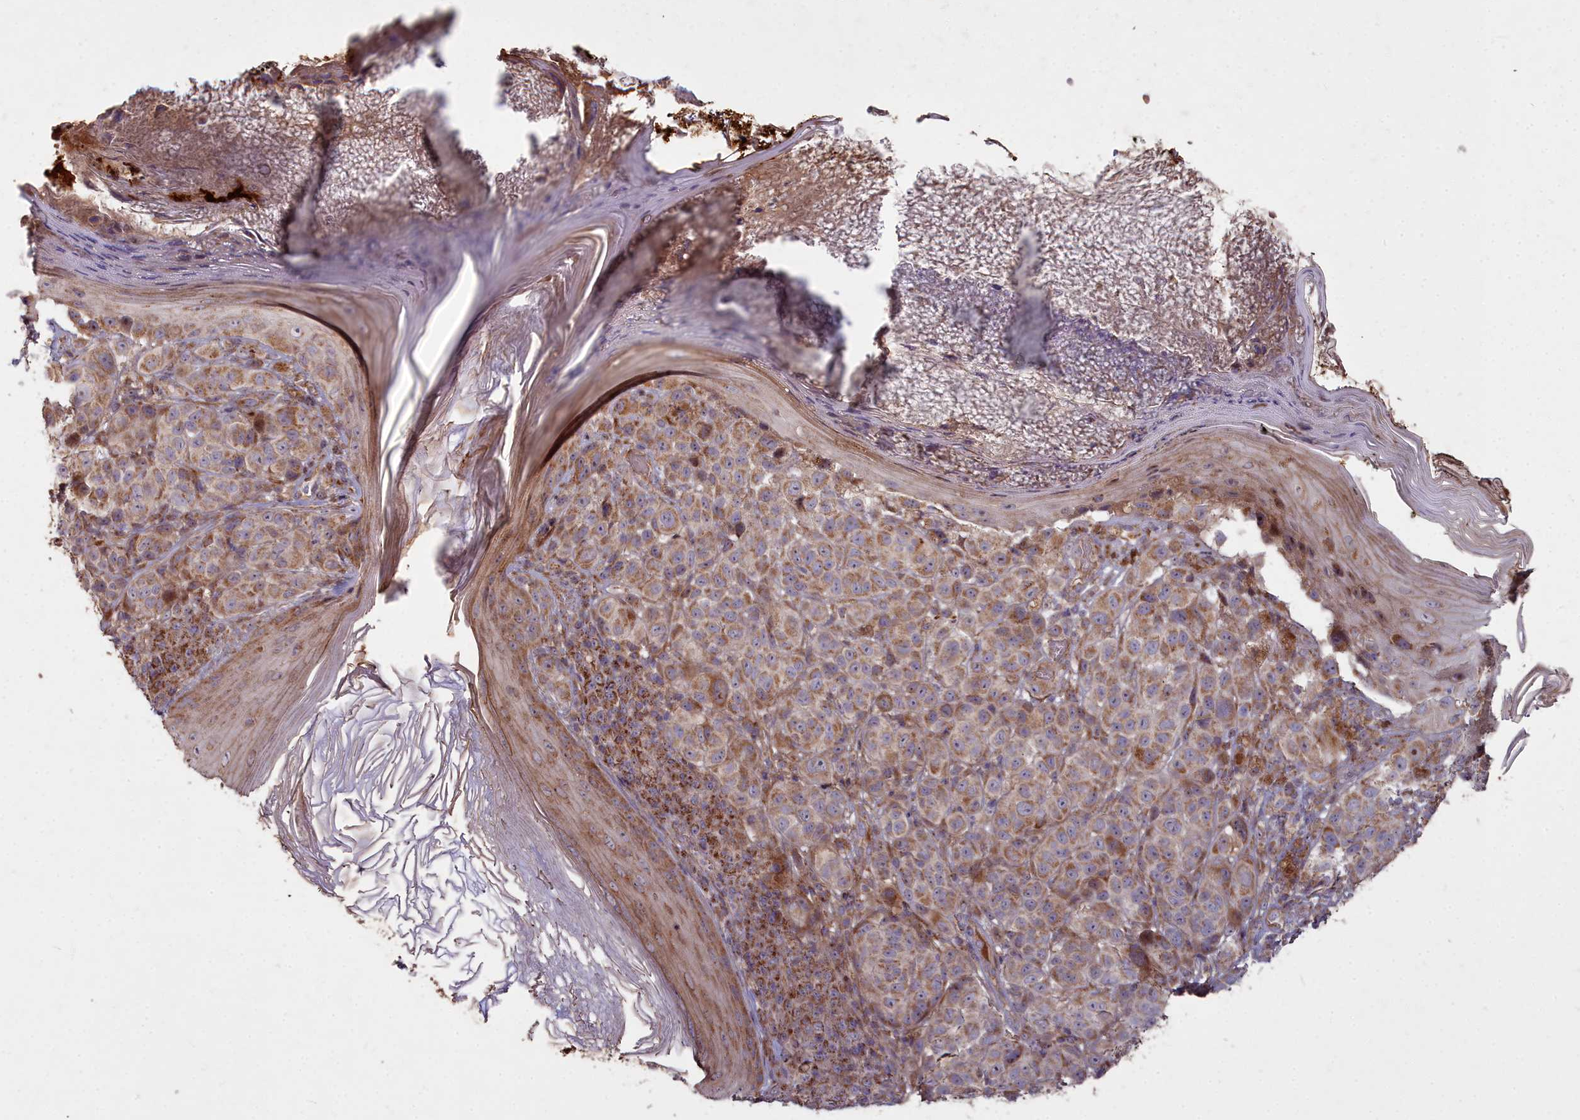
{"staining": {"intensity": "moderate", "quantity": ">75%", "location": "cytoplasmic/membranous"}, "tissue": "melanoma", "cell_type": "Tumor cells", "image_type": "cancer", "snomed": [{"axis": "morphology", "description": "Malignant melanoma, NOS"}, {"axis": "topography", "description": "Skin"}], "caption": "Human malignant melanoma stained with a protein marker reveals moderate staining in tumor cells.", "gene": "COX11", "patient": {"sex": "male", "age": 38}}